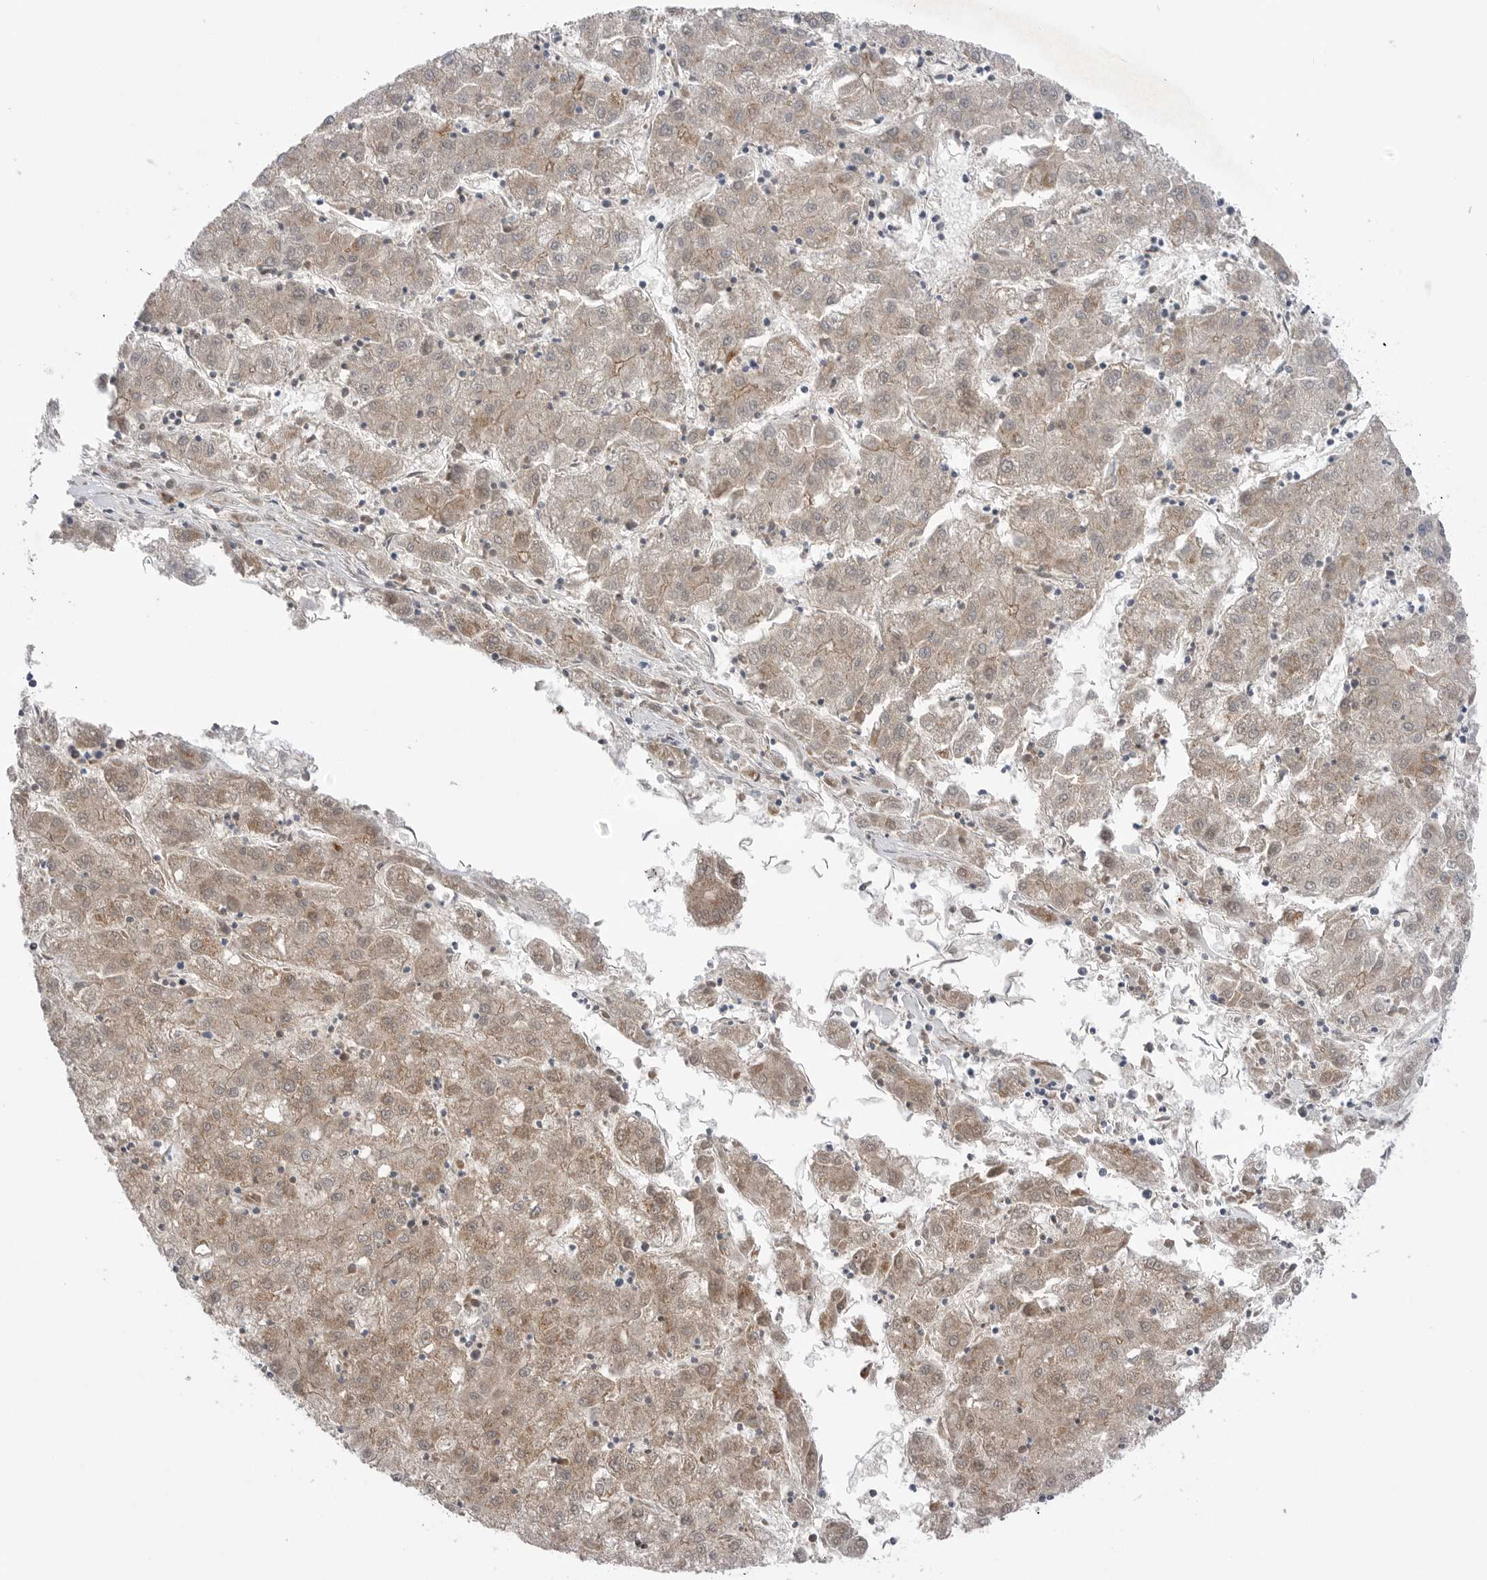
{"staining": {"intensity": "weak", "quantity": ">75%", "location": "cytoplasmic/membranous"}, "tissue": "liver cancer", "cell_type": "Tumor cells", "image_type": "cancer", "snomed": [{"axis": "morphology", "description": "Carcinoma, Hepatocellular, NOS"}, {"axis": "topography", "description": "Liver"}], "caption": "Liver cancer (hepatocellular carcinoma) stained for a protein demonstrates weak cytoplasmic/membranous positivity in tumor cells. The staining was performed using DAB (3,3'-diaminobenzidine) to visualize the protein expression in brown, while the nuclei were stained in blue with hematoxylin (Magnification: 20x).", "gene": "NTAQ1", "patient": {"sex": "male", "age": 72}}